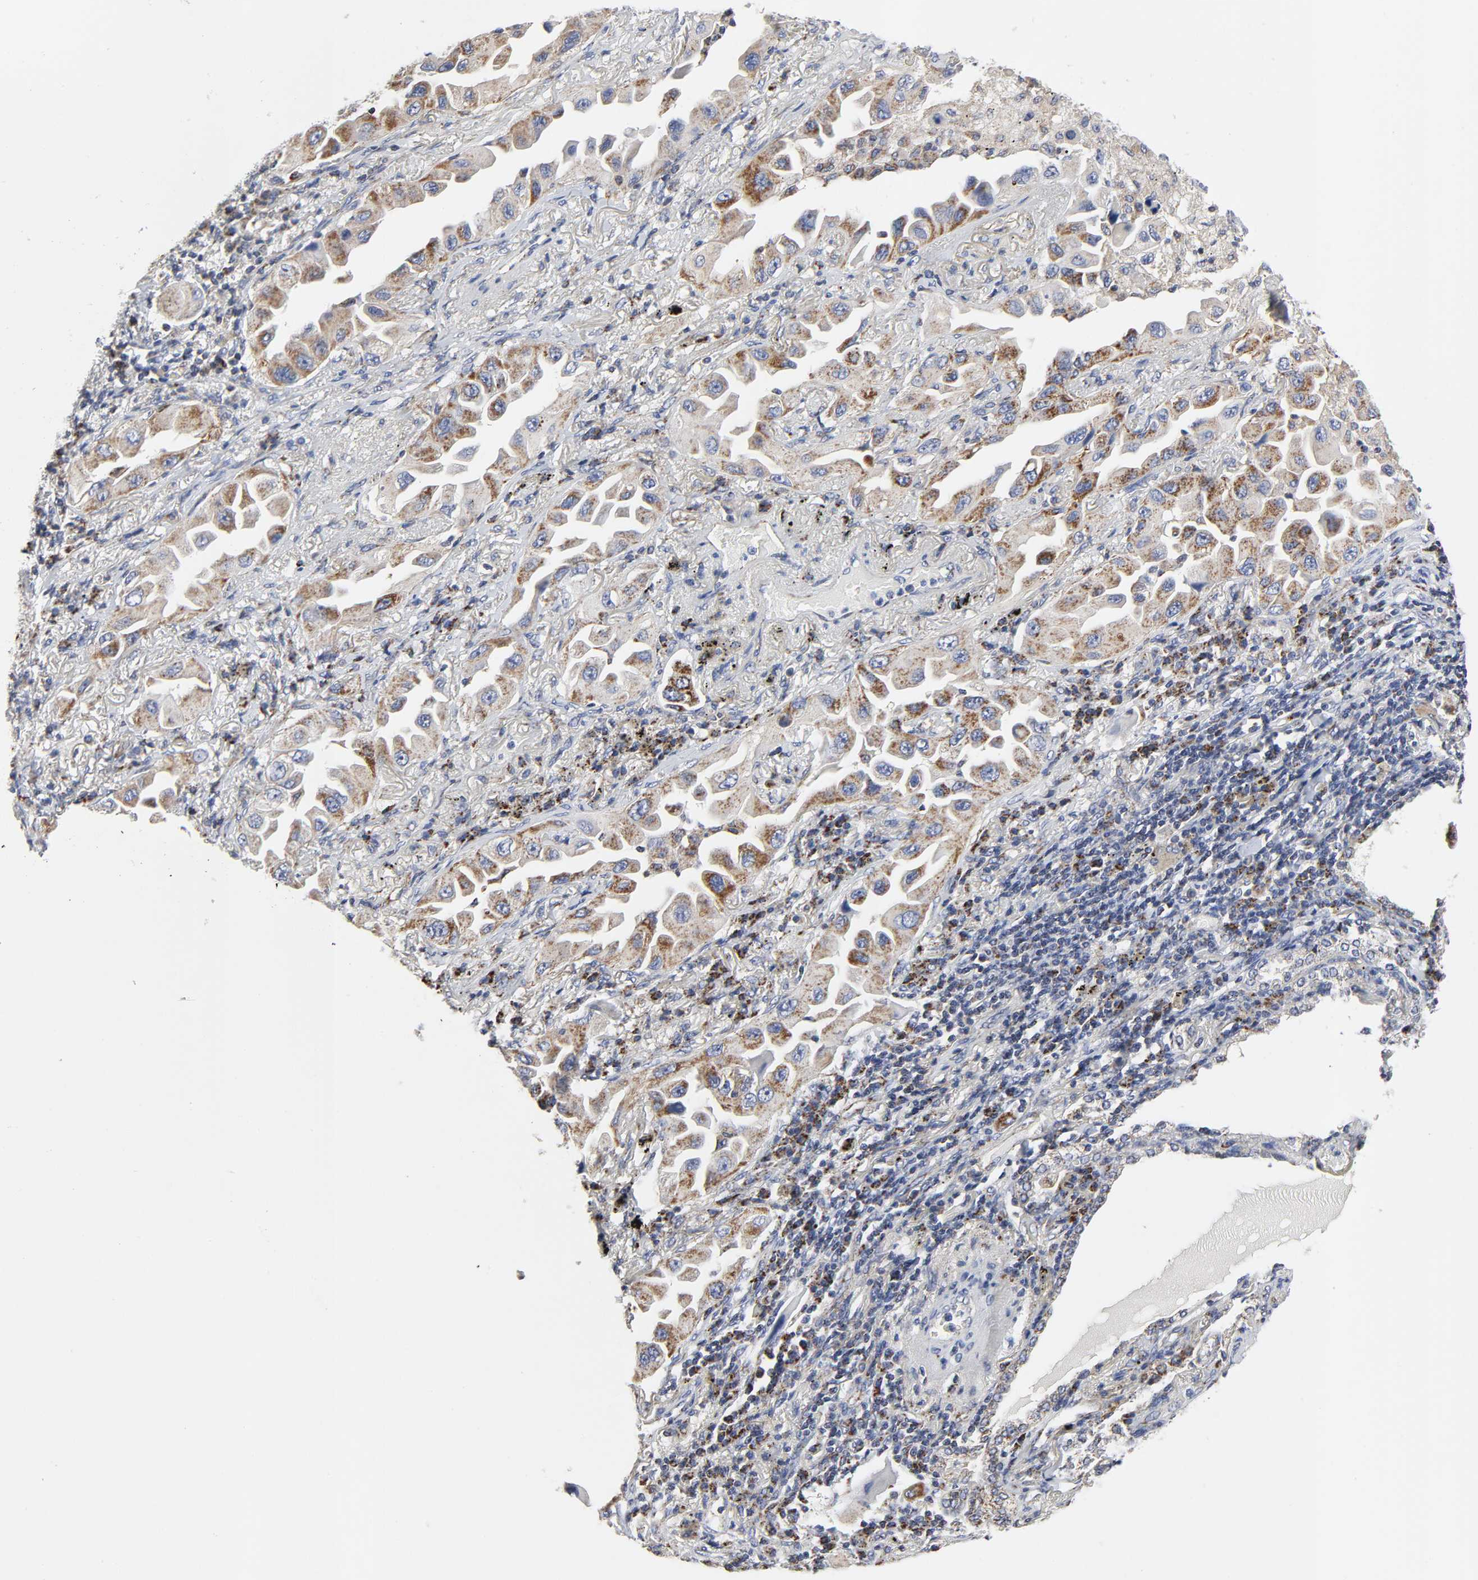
{"staining": {"intensity": "weak", "quantity": "25%-75%", "location": "cytoplasmic/membranous"}, "tissue": "lung cancer", "cell_type": "Tumor cells", "image_type": "cancer", "snomed": [{"axis": "morphology", "description": "Adenocarcinoma, NOS"}, {"axis": "topography", "description": "Lung"}], "caption": "Immunohistochemical staining of human lung cancer (adenocarcinoma) displays weak cytoplasmic/membranous protein expression in about 25%-75% of tumor cells.", "gene": "AOPEP", "patient": {"sex": "female", "age": 65}}